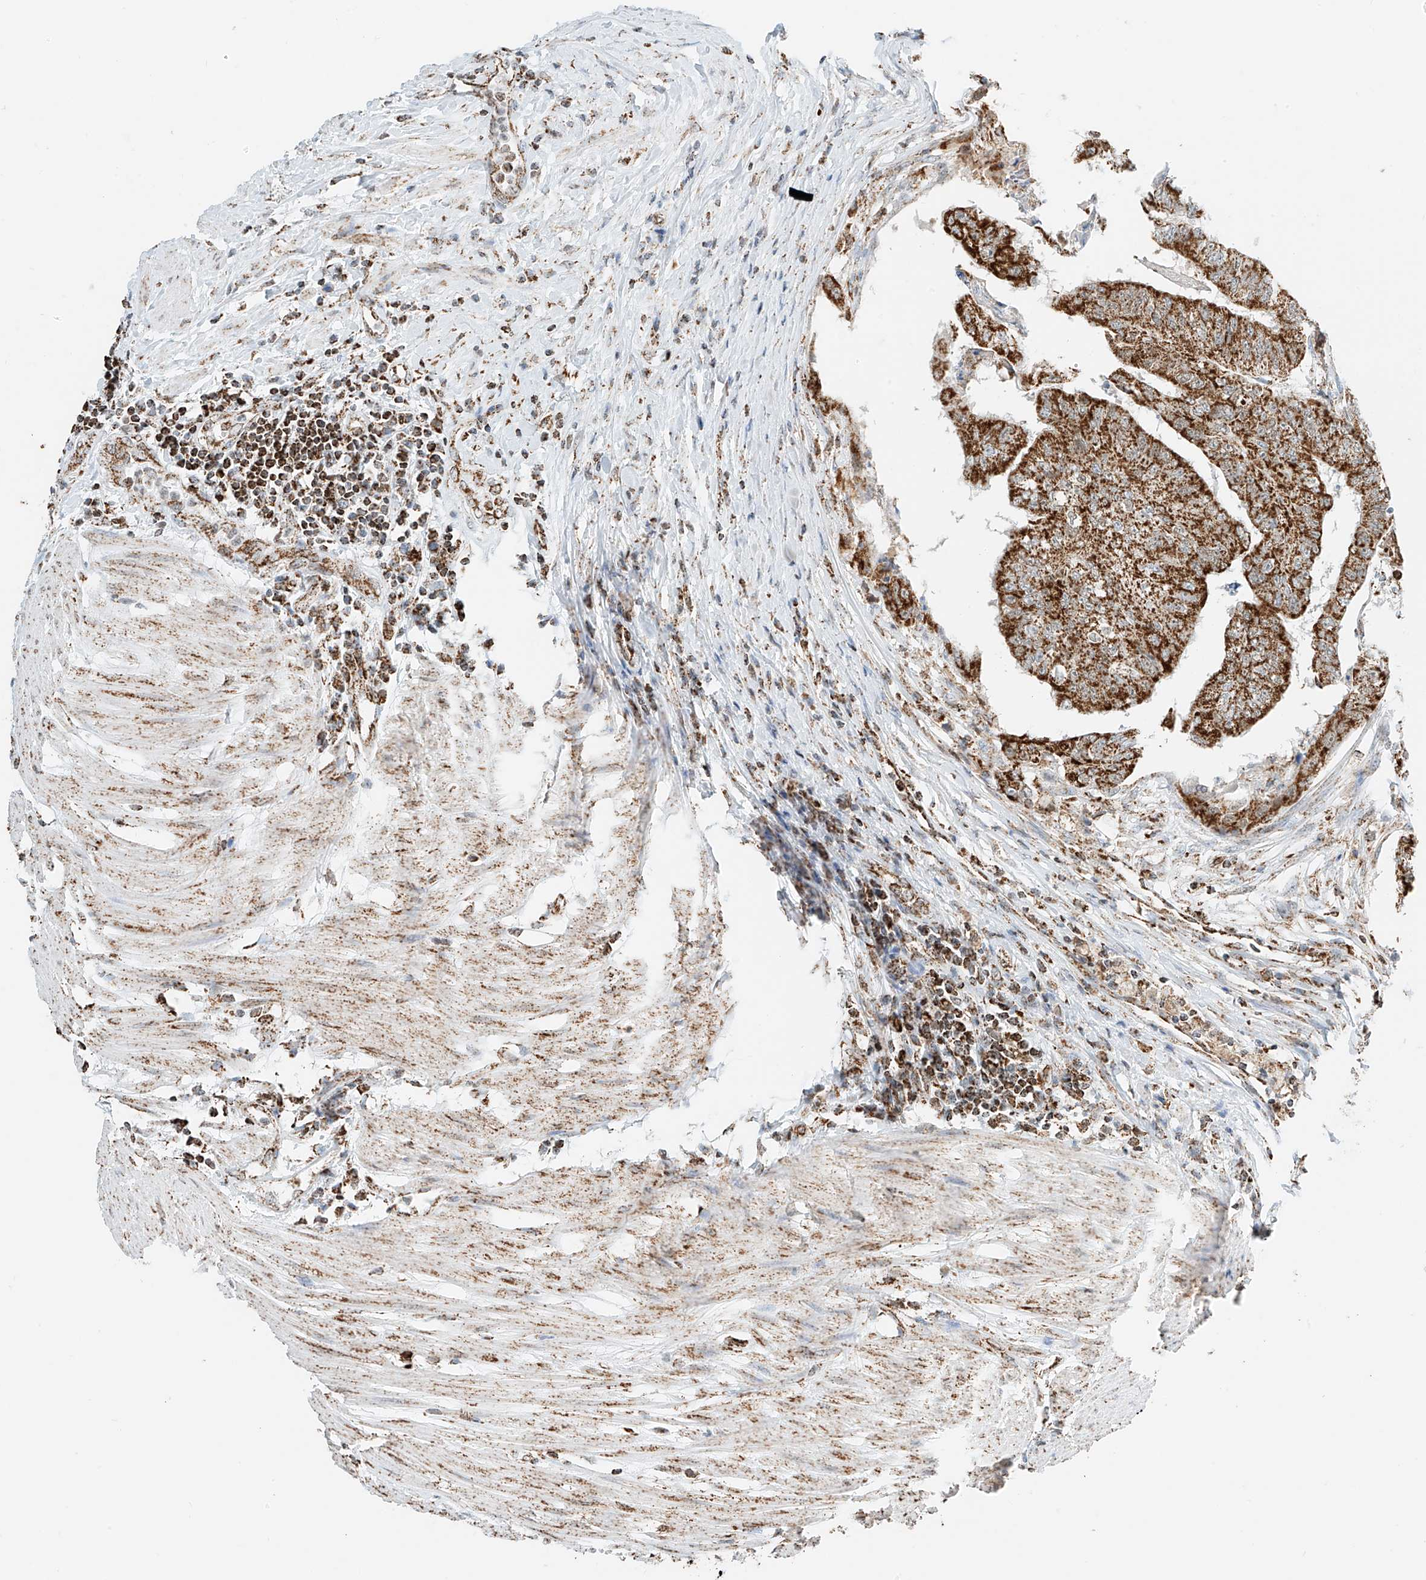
{"staining": {"intensity": "moderate", "quantity": ">75%", "location": "cytoplasmic/membranous"}, "tissue": "colorectal cancer", "cell_type": "Tumor cells", "image_type": "cancer", "snomed": [{"axis": "morphology", "description": "Adenocarcinoma, NOS"}, {"axis": "topography", "description": "Colon"}], "caption": "A photomicrograph of human colorectal cancer stained for a protein demonstrates moderate cytoplasmic/membranous brown staining in tumor cells.", "gene": "PPA2", "patient": {"sex": "female", "age": 67}}